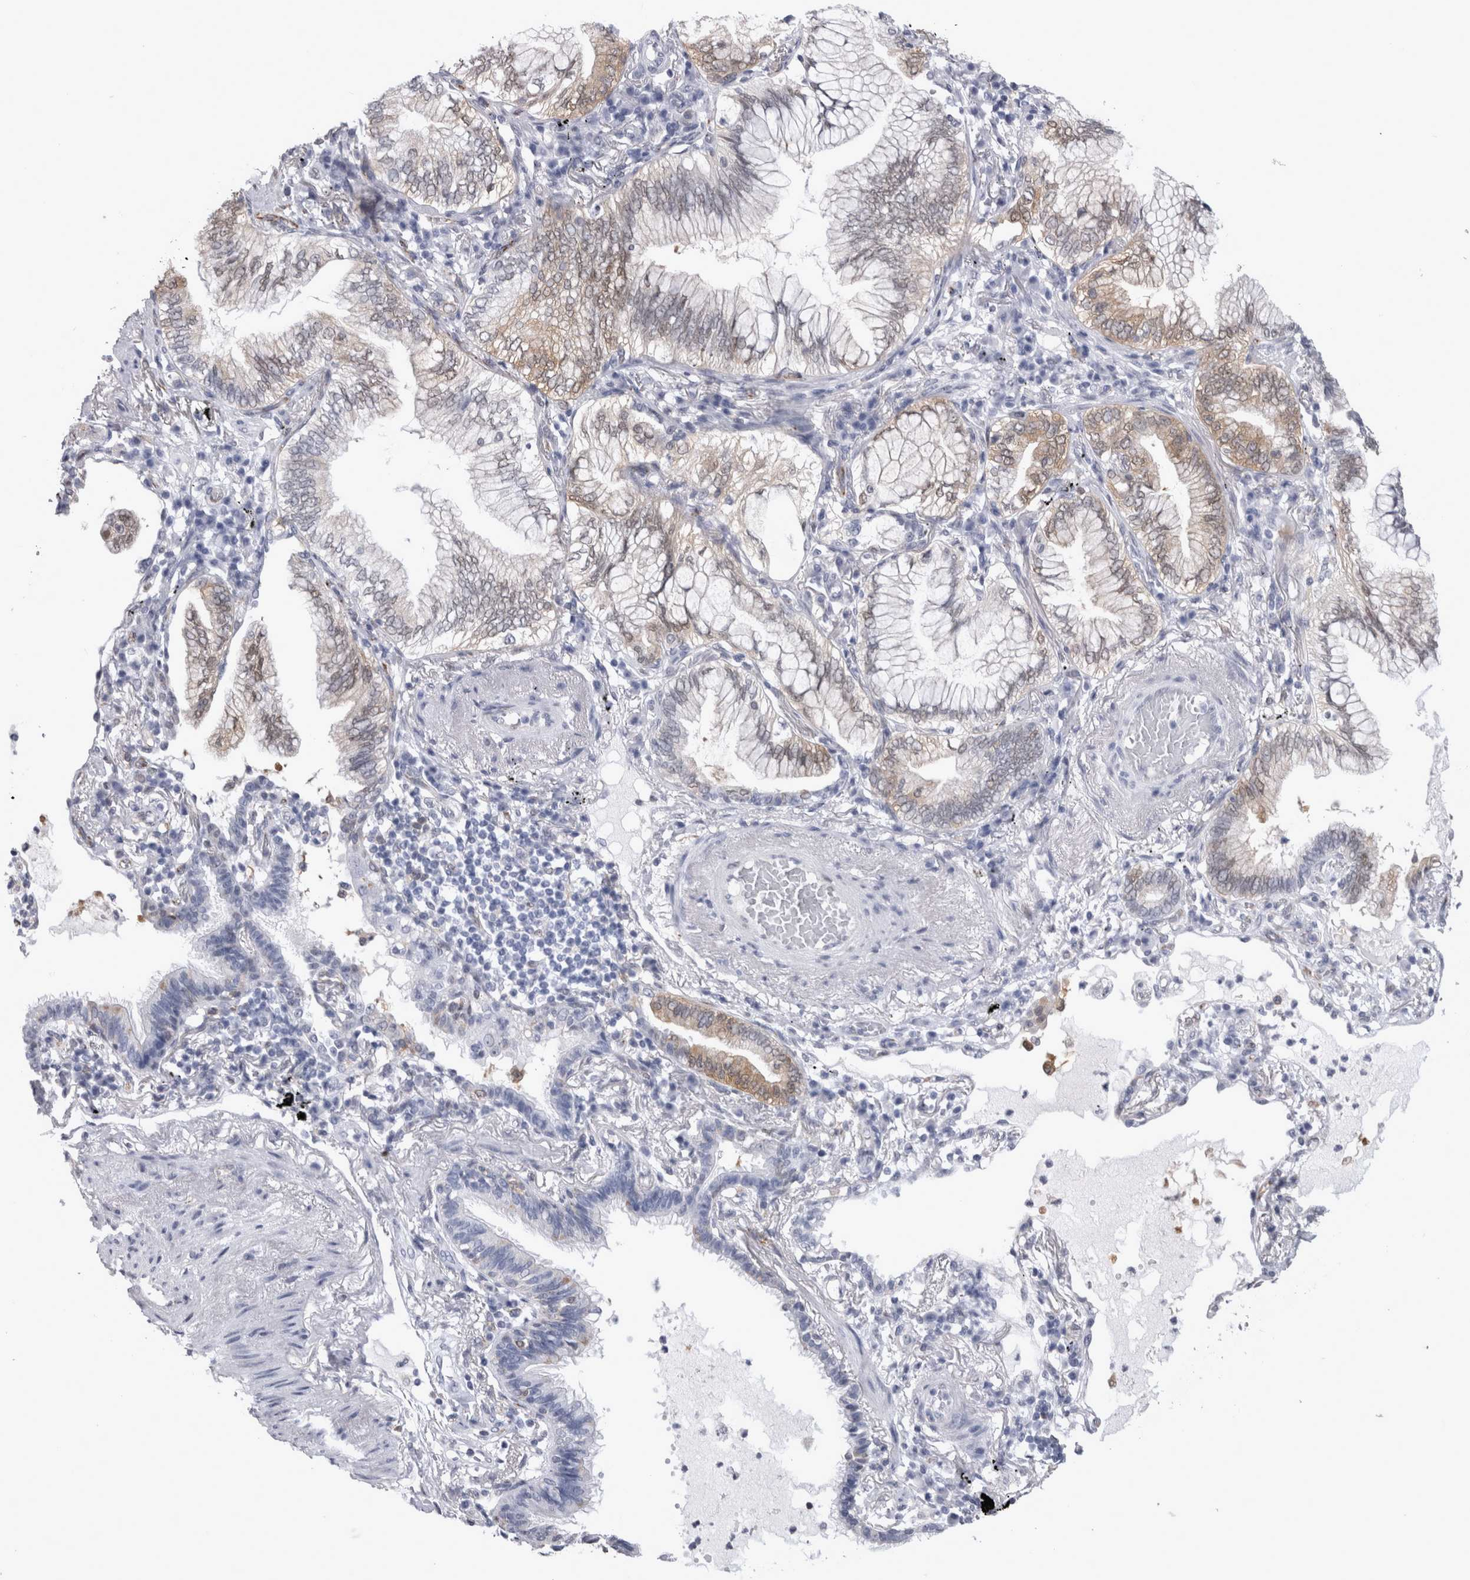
{"staining": {"intensity": "weak", "quantity": "<25%", "location": "cytoplasmic/membranous"}, "tissue": "lung cancer", "cell_type": "Tumor cells", "image_type": "cancer", "snomed": [{"axis": "morphology", "description": "Adenocarcinoma, NOS"}, {"axis": "topography", "description": "Lung"}], "caption": "Immunohistochemical staining of human adenocarcinoma (lung) shows no significant staining in tumor cells.", "gene": "ACOT7", "patient": {"sex": "female", "age": 70}}